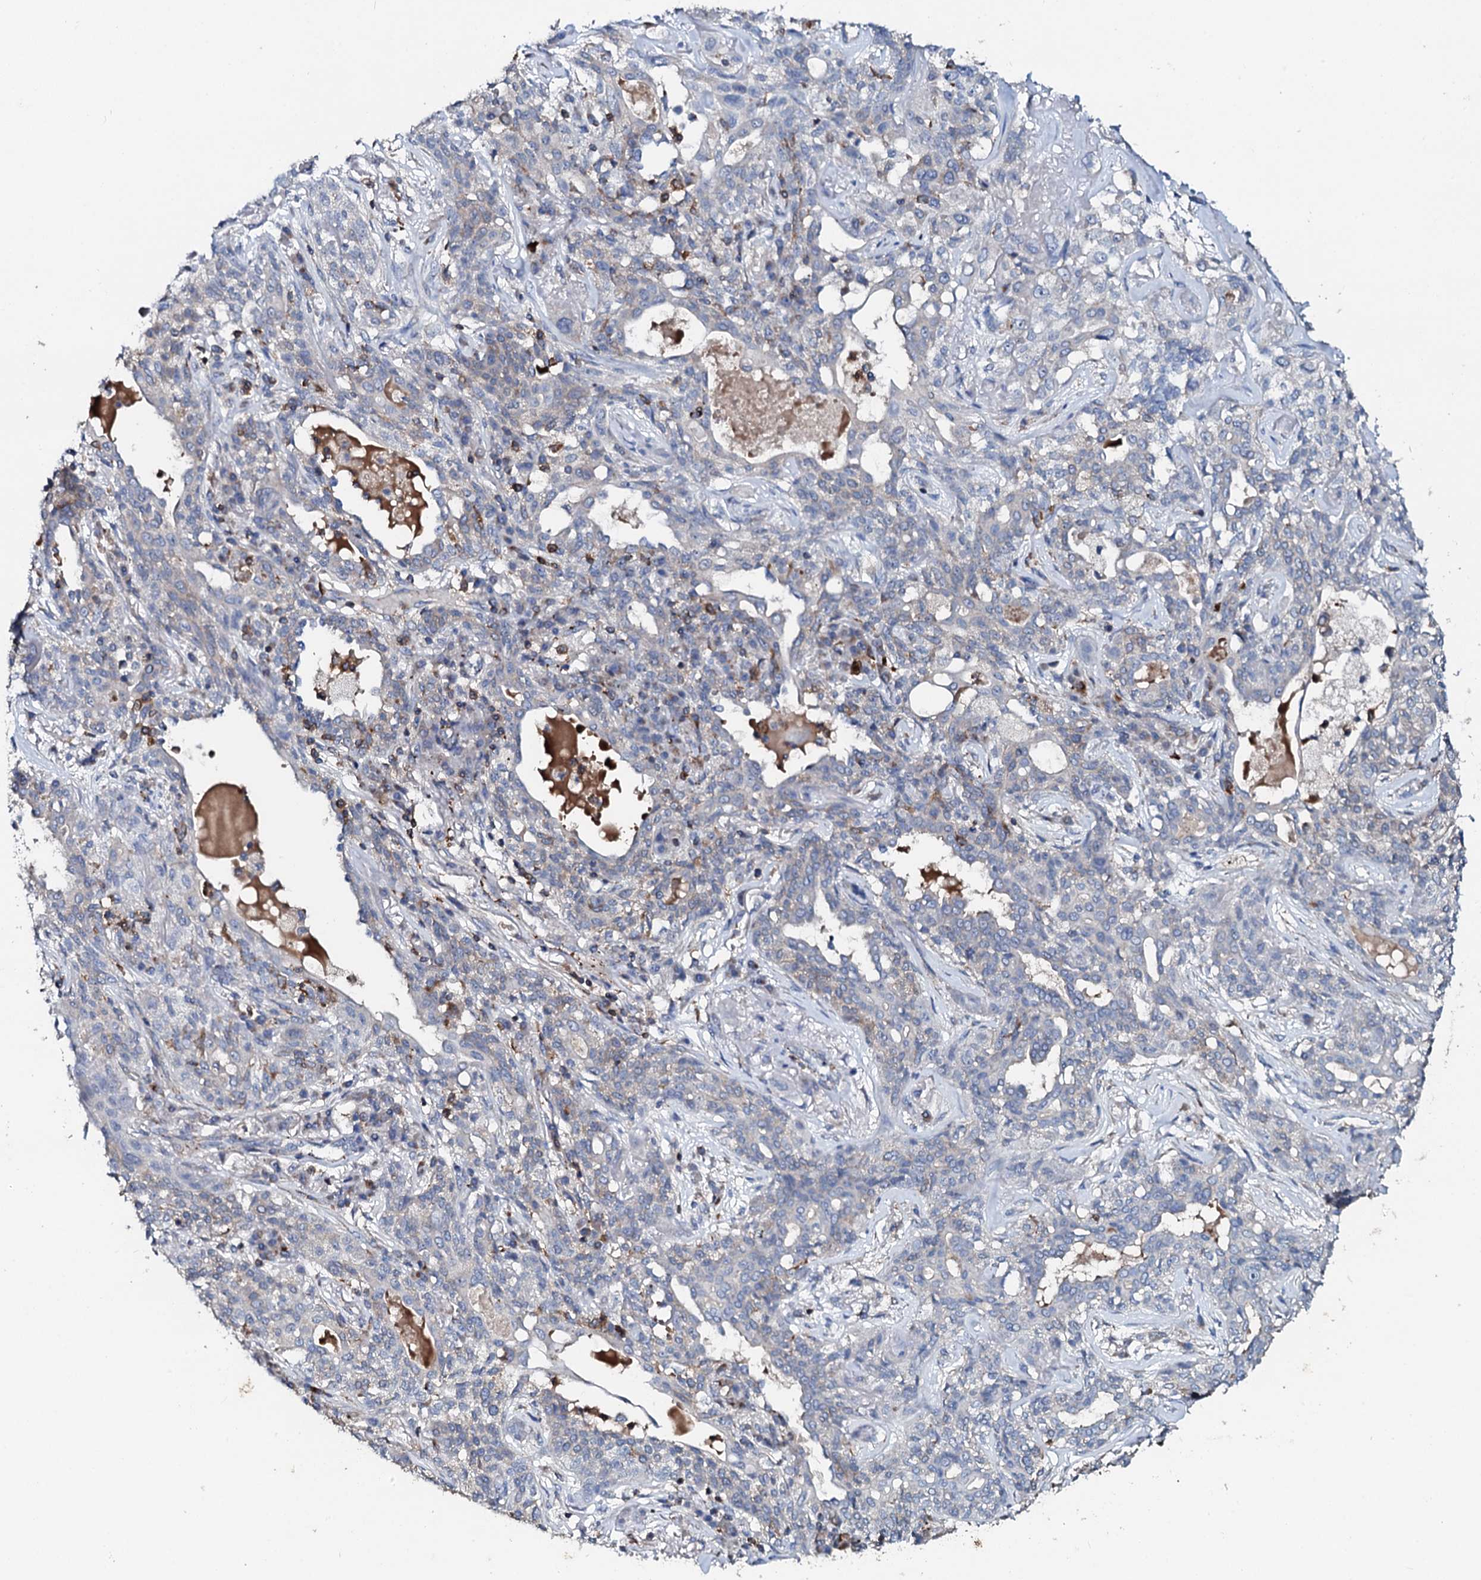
{"staining": {"intensity": "negative", "quantity": "none", "location": "none"}, "tissue": "lung cancer", "cell_type": "Tumor cells", "image_type": "cancer", "snomed": [{"axis": "morphology", "description": "Squamous cell carcinoma, NOS"}, {"axis": "topography", "description": "Lung"}], "caption": "Lung cancer (squamous cell carcinoma) stained for a protein using immunohistochemistry demonstrates no expression tumor cells.", "gene": "GRK2", "patient": {"sex": "female", "age": 70}}